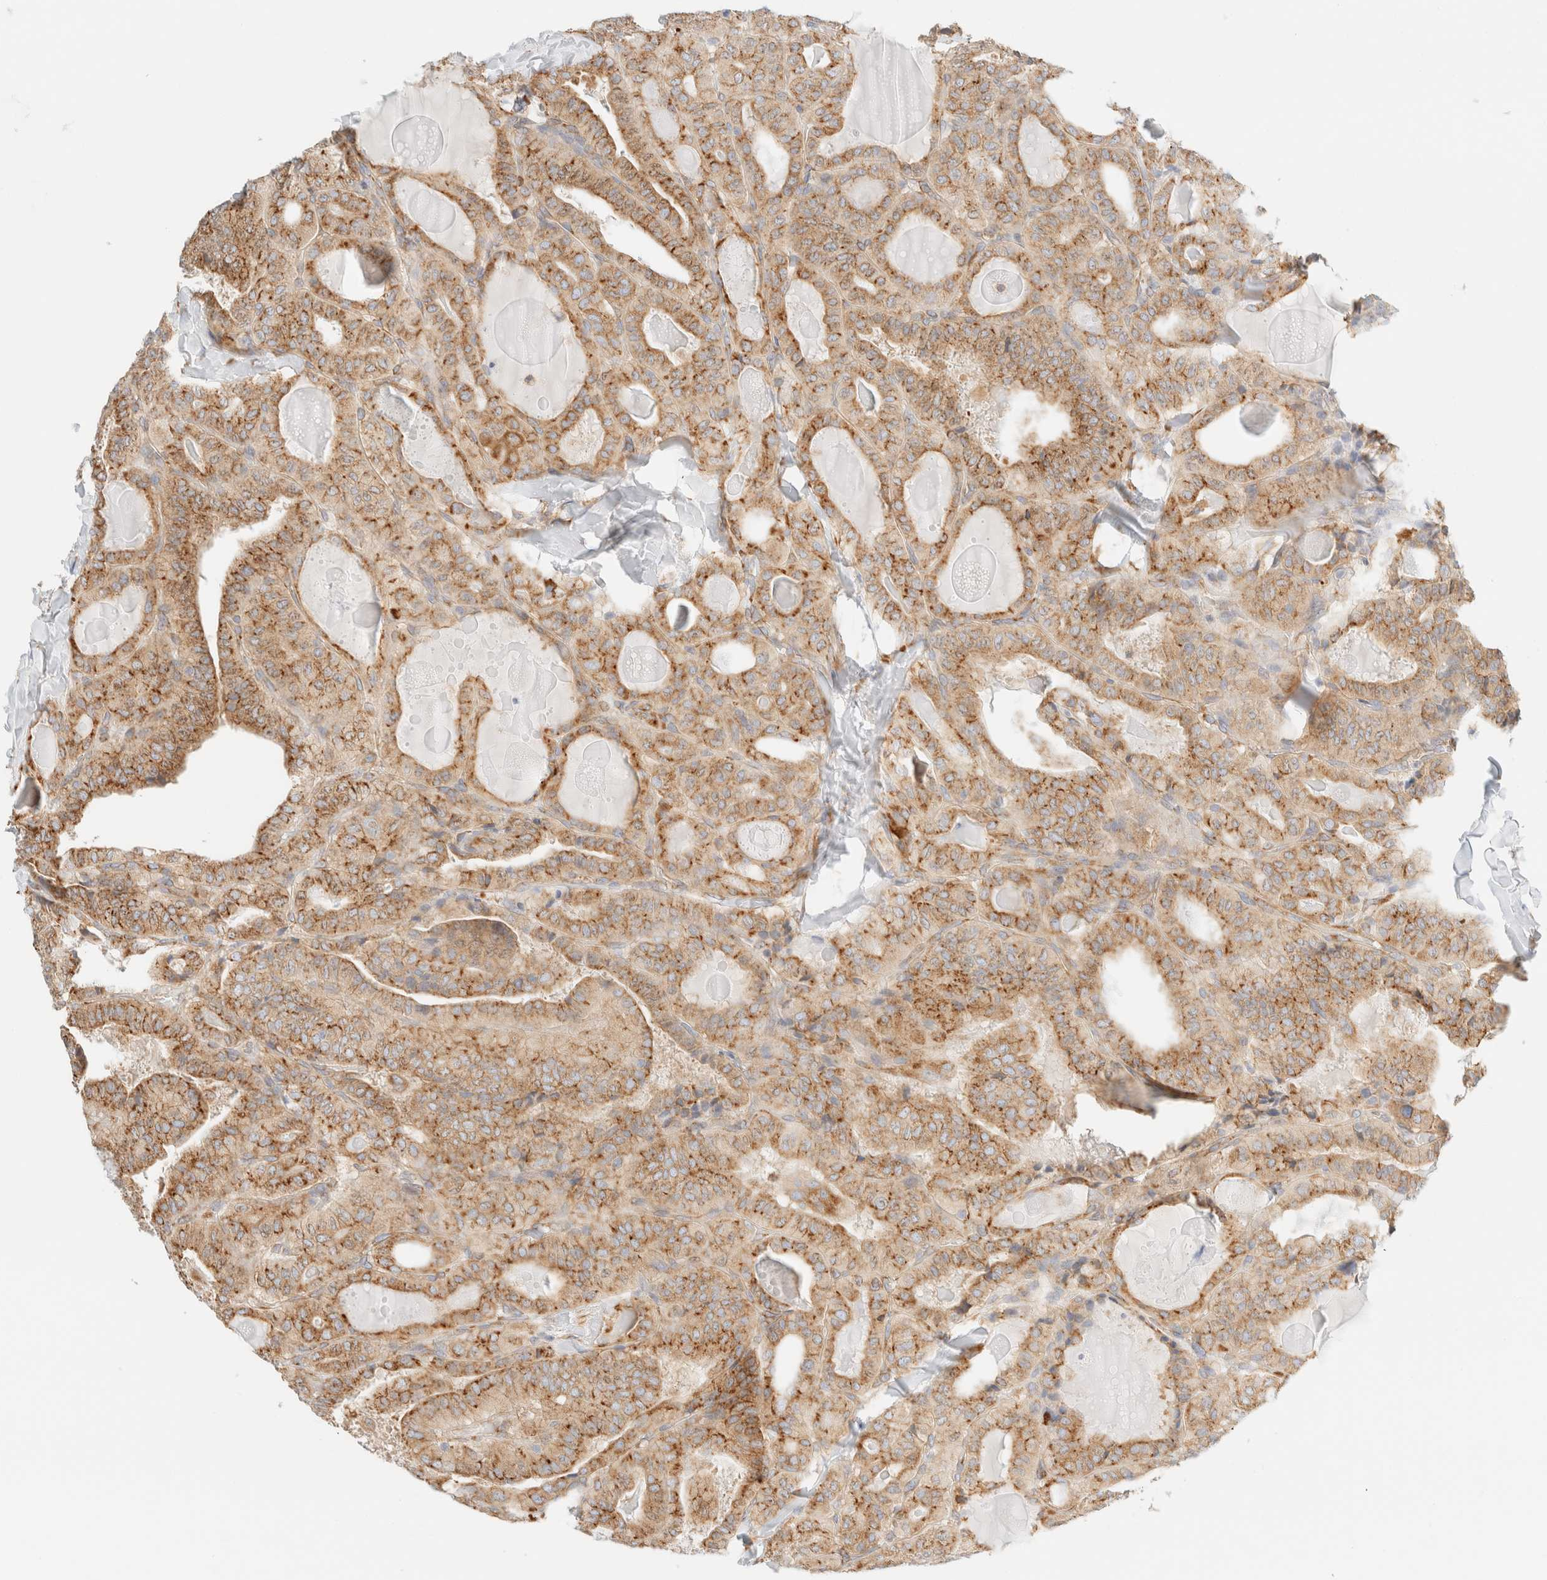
{"staining": {"intensity": "moderate", "quantity": ">75%", "location": "cytoplasmic/membranous"}, "tissue": "thyroid cancer", "cell_type": "Tumor cells", "image_type": "cancer", "snomed": [{"axis": "morphology", "description": "Papillary adenocarcinoma, NOS"}, {"axis": "topography", "description": "Thyroid gland"}], "caption": "IHC histopathology image of neoplastic tissue: papillary adenocarcinoma (thyroid) stained using IHC exhibits medium levels of moderate protein expression localized specifically in the cytoplasmic/membranous of tumor cells, appearing as a cytoplasmic/membranous brown color.", "gene": "ZC2HC1A", "patient": {"sex": "male", "age": 77}}